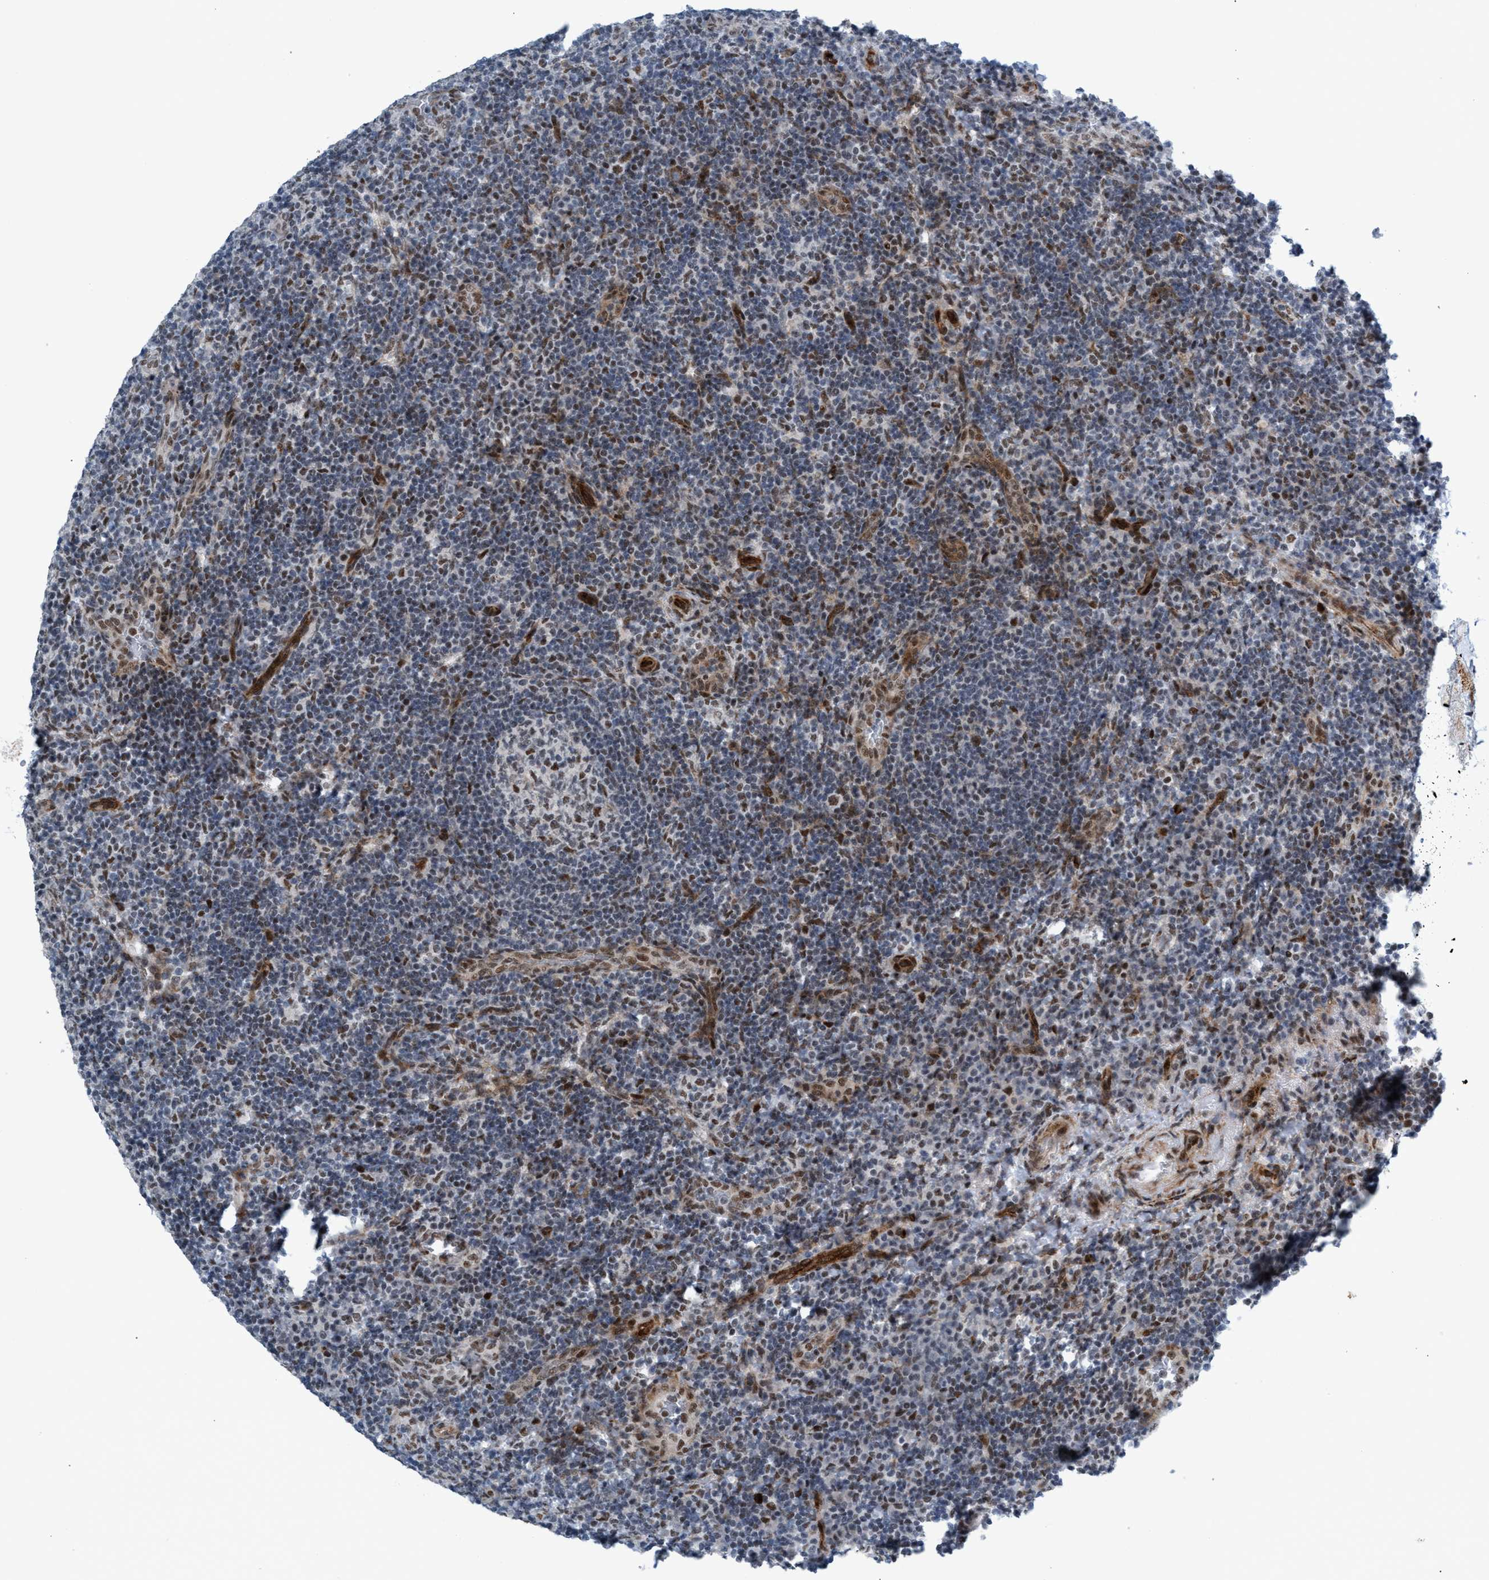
{"staining": {"intensity": "moderate", "quantity": "25%-75%", "location": "nuclear"}, "tissue": "lymphoma", "cell_type": "Tumor cells", "image_type": "cancer", "snomed": [{"axis": "morphology", "description": "Malignant lymphoma, non-Hodgkin's type, High grade"}, {"axis": "topography", "description": "Tonsil"}], "caption": "A photomicrograph showing moderate nuclear staining in approximately 25%-75% of tumor cells in high-grade malignant lymphoma, non-Hodgkin's type, as visualized by brown immunohistochemical staining.", "gene": "CWC27", "patient": {"sex": "female", "age": 36}}